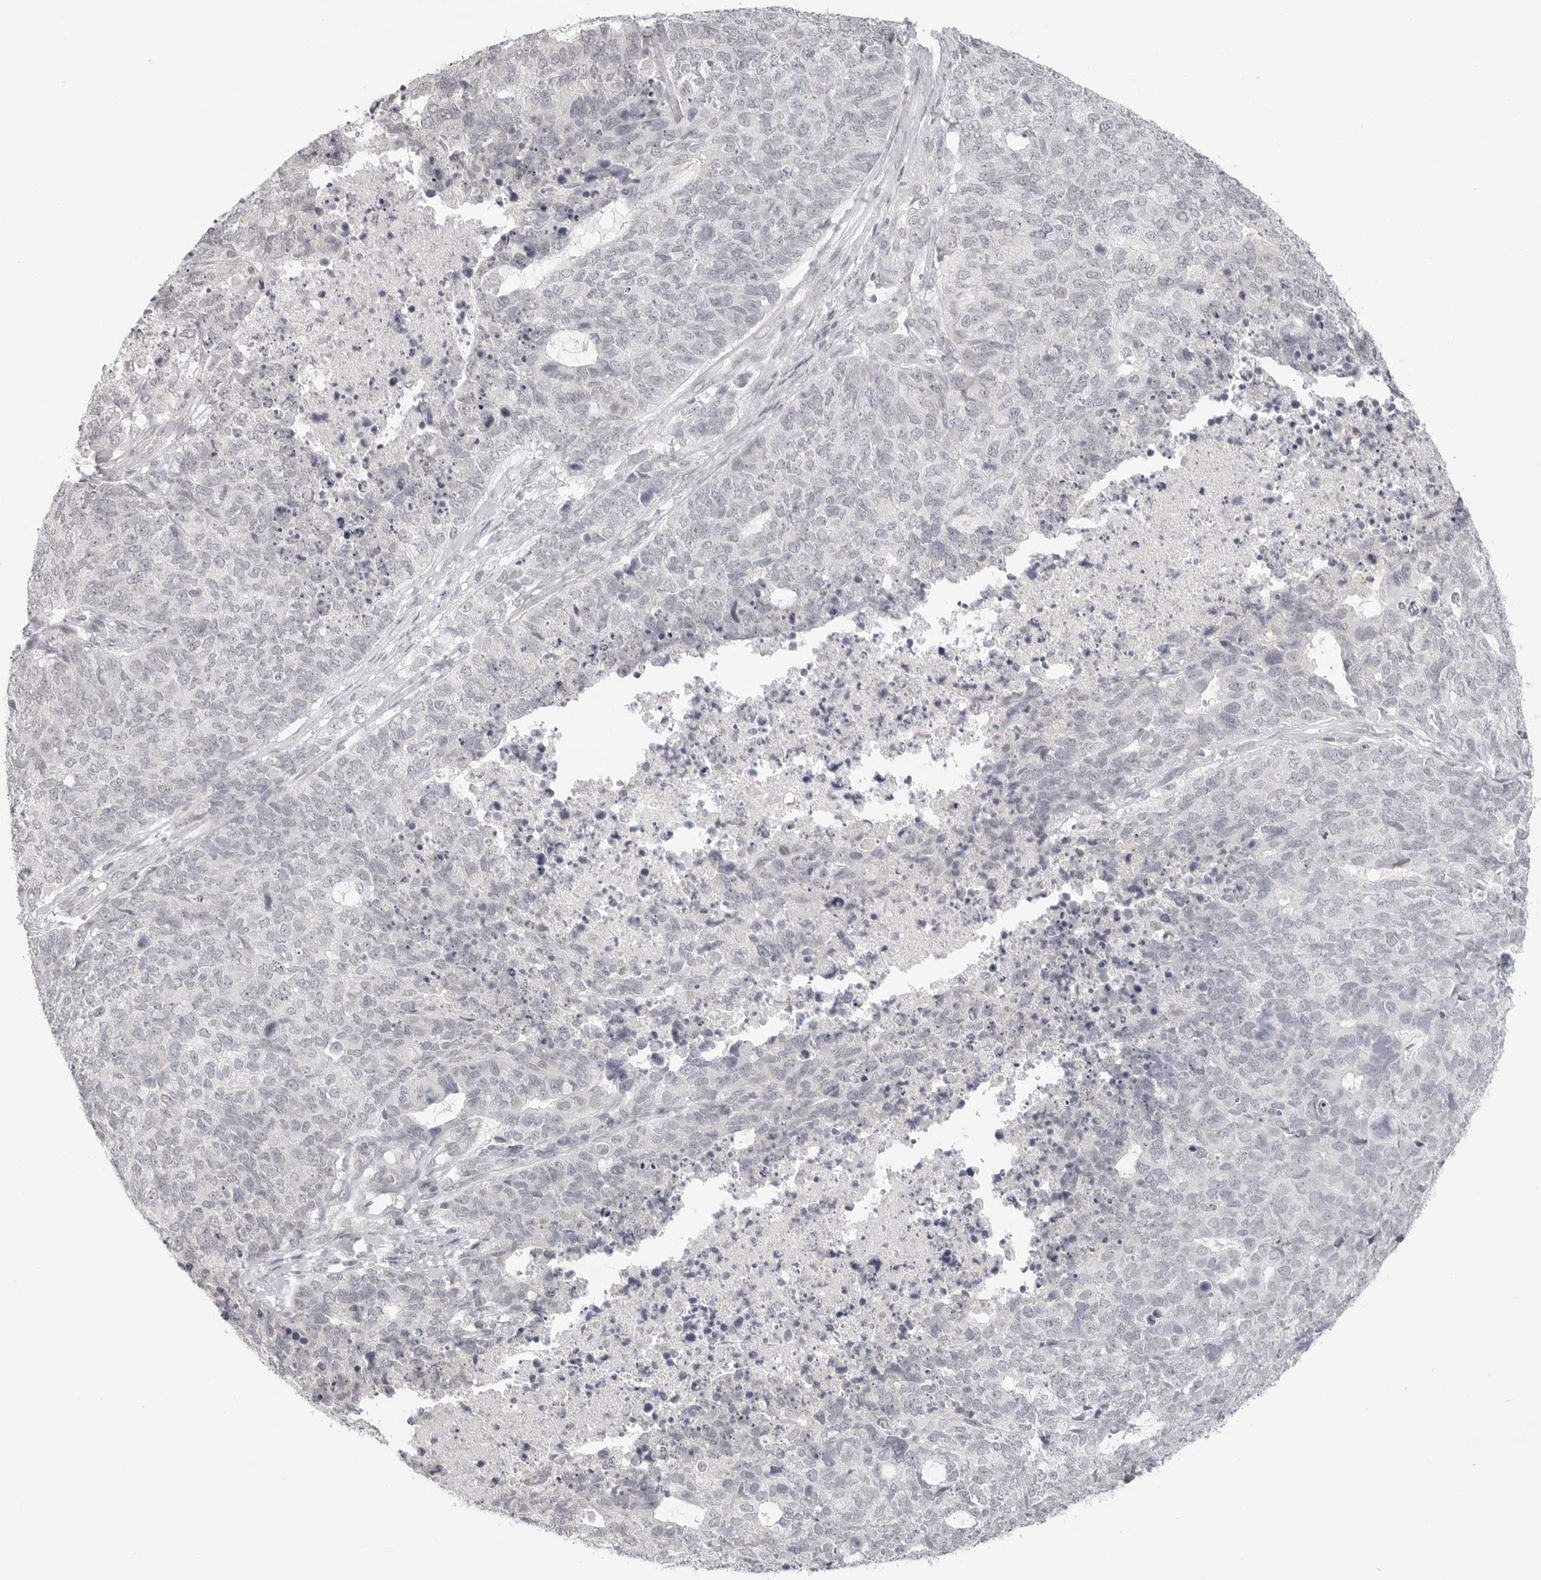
{"staining": {"intensity": "negative", "quantity": "none", "location": "none"}, "tissue": "cervical cancer", "cell_type": "Tumor cells", "image_type": "cancer", "snomed": [{"axis": "morphology", "description": "Squamous cell carcinoma, NOS"}, {"axis": "topography", "description": "Cervix"}], "caption": "High power microscopy histopathology image of an IHC image of cervical squamous cell carcinoma, revealing no significant positivity in tumor cells.", "gene": "KLK11", "patient": {"sex": "female", "age": 63}}